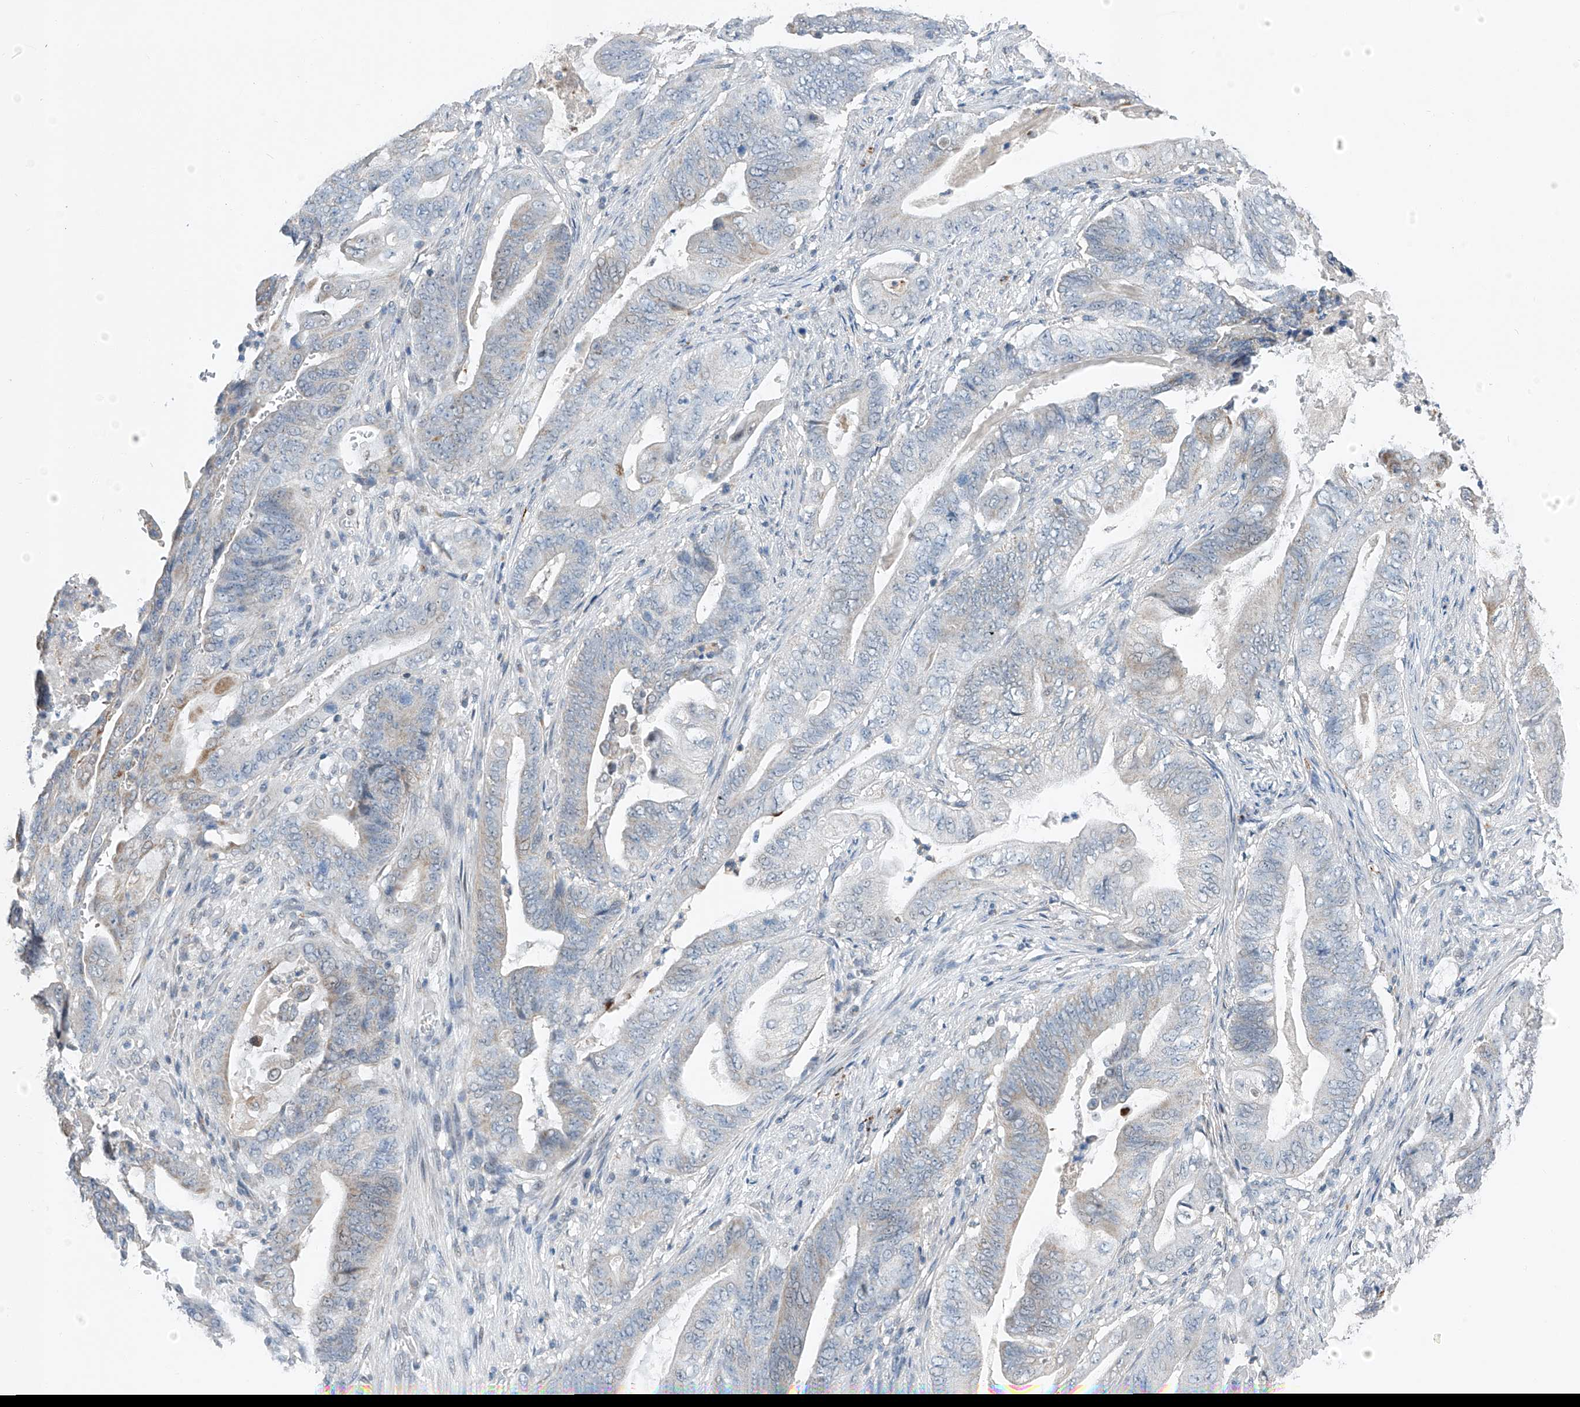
{"staining": {"intensity": "weak", "quantity": "<25%", "location": "cytoplasmic/membranous"}, "tissue": "stomach cancer", "cell_type": "Tumor cells", "image_type": "cancer", "snomed": [{"axis": "morphology", "description": "Adenocarcinoma, NOS"}, {"axis": "topography", "description": "Stomach"}], "caption": "DAB immunohistochemical staining of human stomach cancer (adenocarcinoma) shows no significant staining in tumor cells.", "gene": "KLF15", "patient": {"sex": "female", "age": 73}}